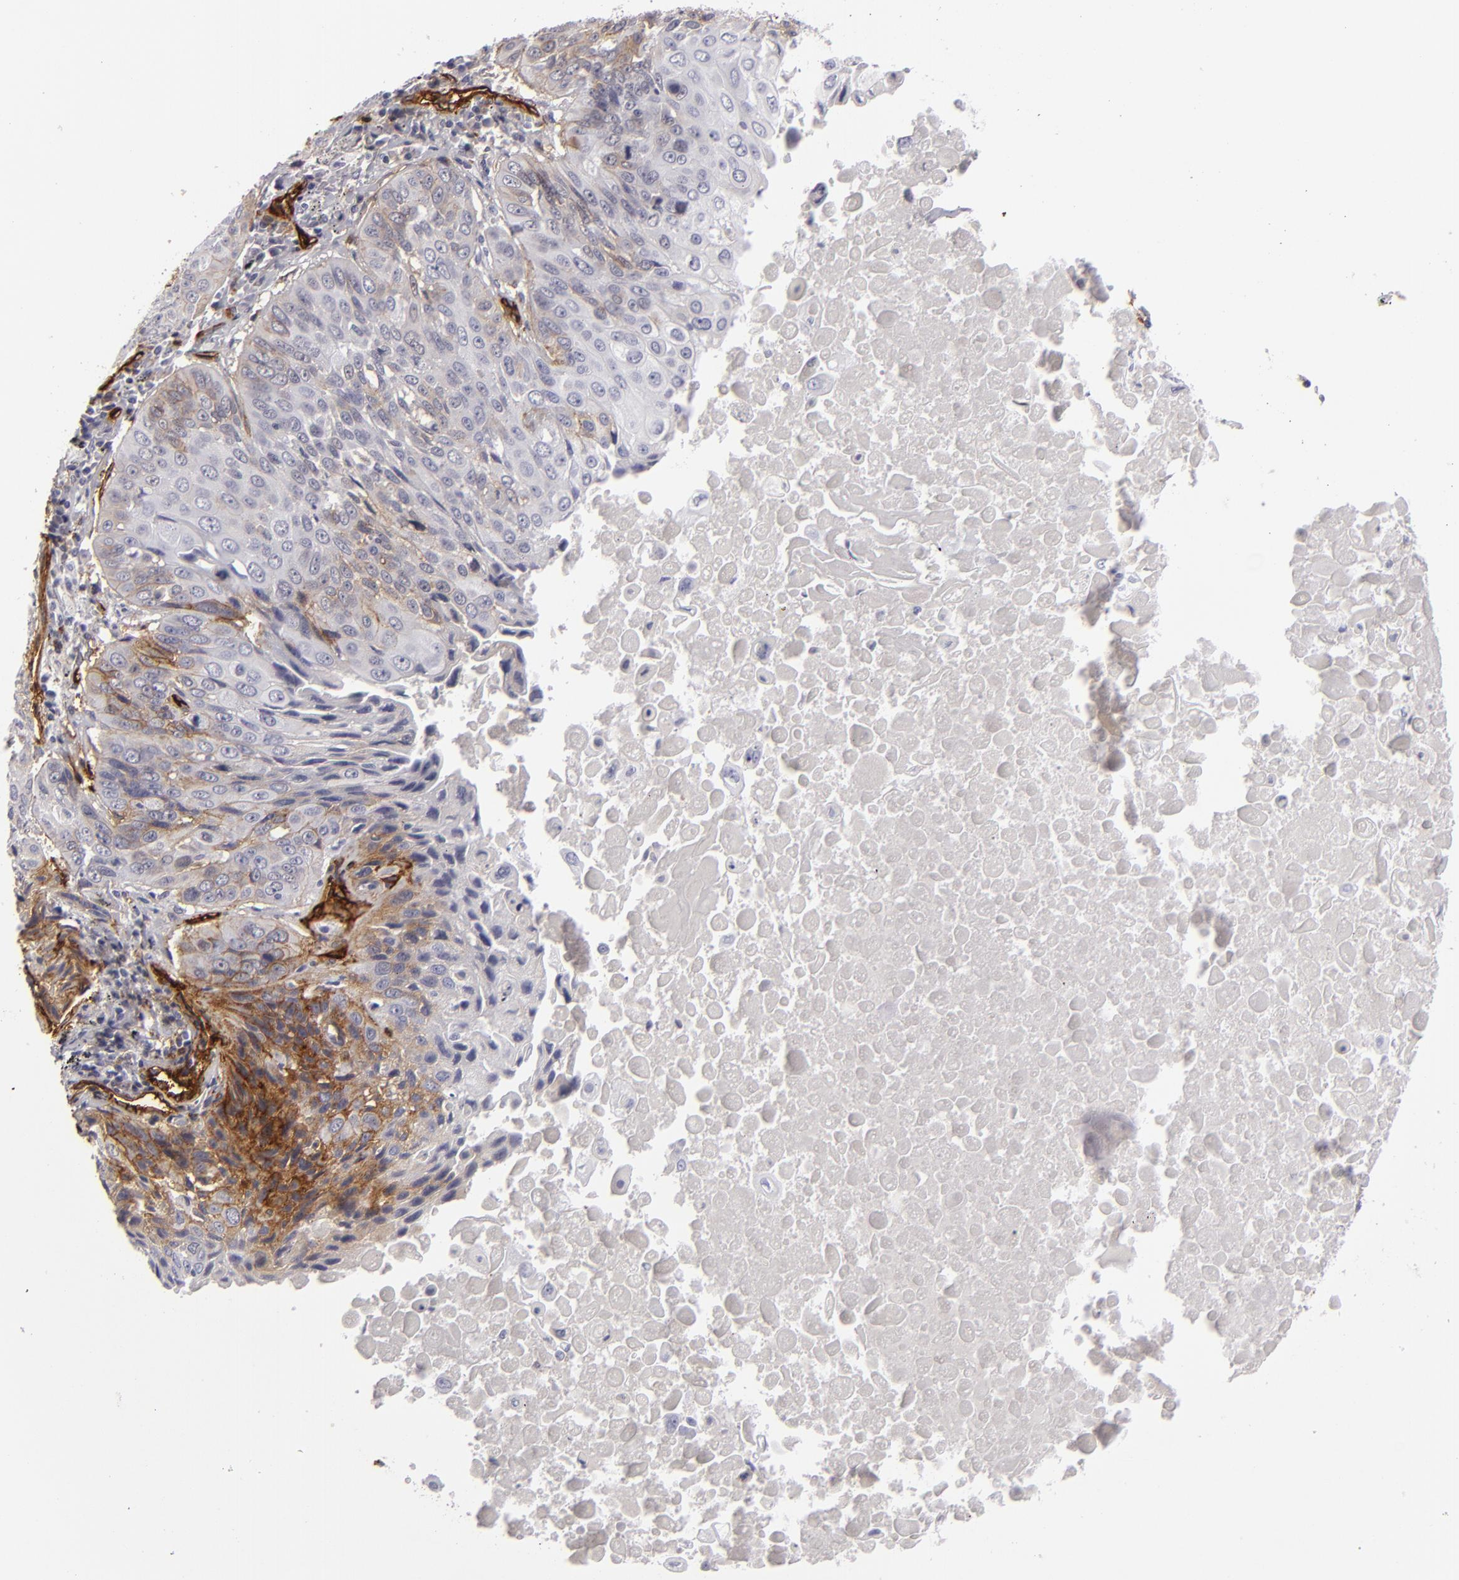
{"staining": {"intensity": "negative", "quantity": "none", "location": "none"}, "tissue": "lung cancer", "cell_type": "Tumor cells", "image_type": "cancer", "snomed": [{"axis": "morphology", "description": "Adenocarcinoma, NOS"}, {"axis": "topography", "description": "Lung"}], "caption": "An immunohistochemistry (IHC) image of lung cancer is shown. There is no staining in tumor cells of lung cancer.", "gene": "MCAM", "patient": {"sex": "male", "age": 60}}